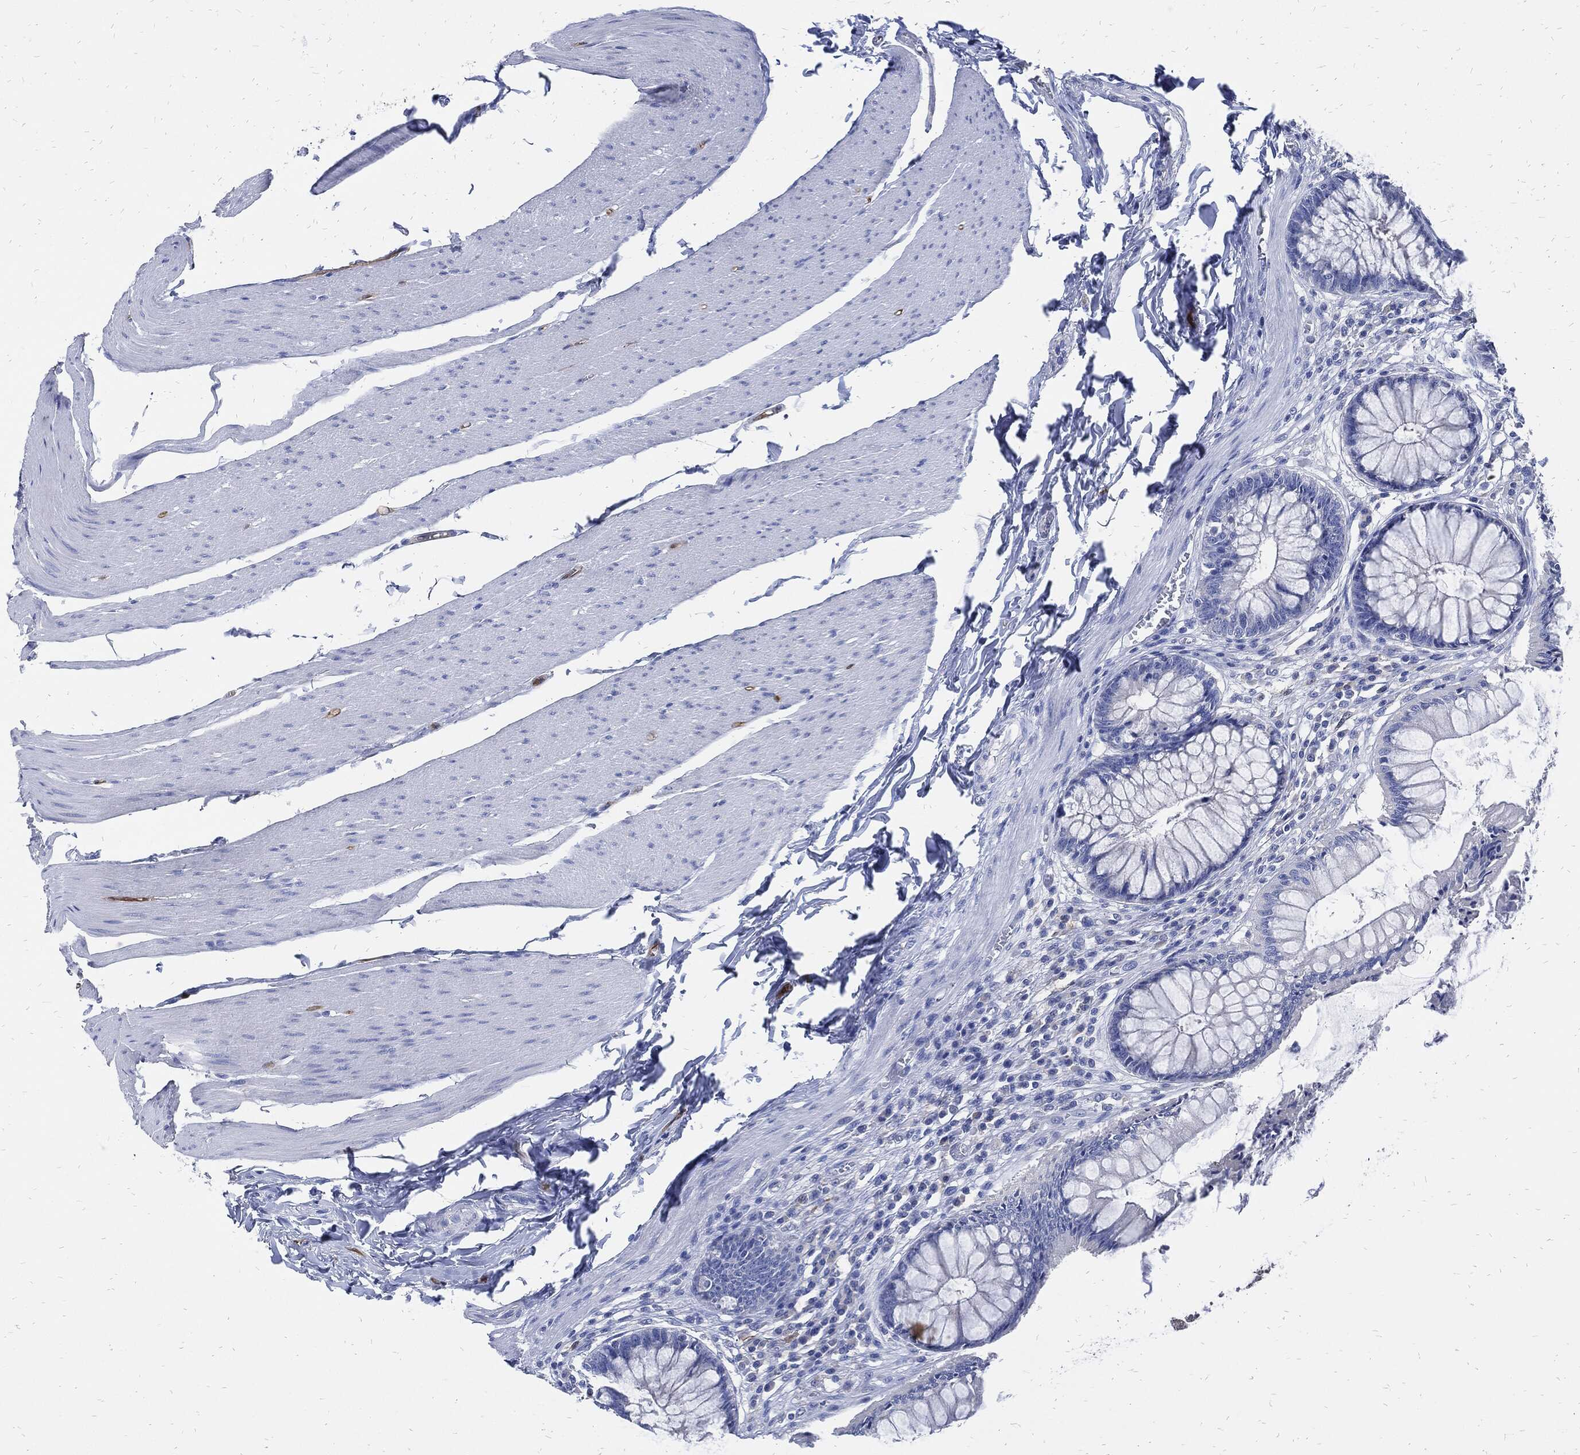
{"staining": {"intensity": "negative", "quantity": "none", "location": "none"}, "tissue": "rectum", "cell_type": "Glandular cells", "image_type": "normal", "snomed": [{"axis": "morphology", "description": "Normal tissue, NOS"}, {"axis": "topography", "description": "Rectum"}], "caption": "Immunohistochemistry micrograph of normal rectum stained for a protein (brown), which exhibits no positivity in glandular cells.", "gene": "FABP4", "patient": {"sex": "female", "age": 58}}